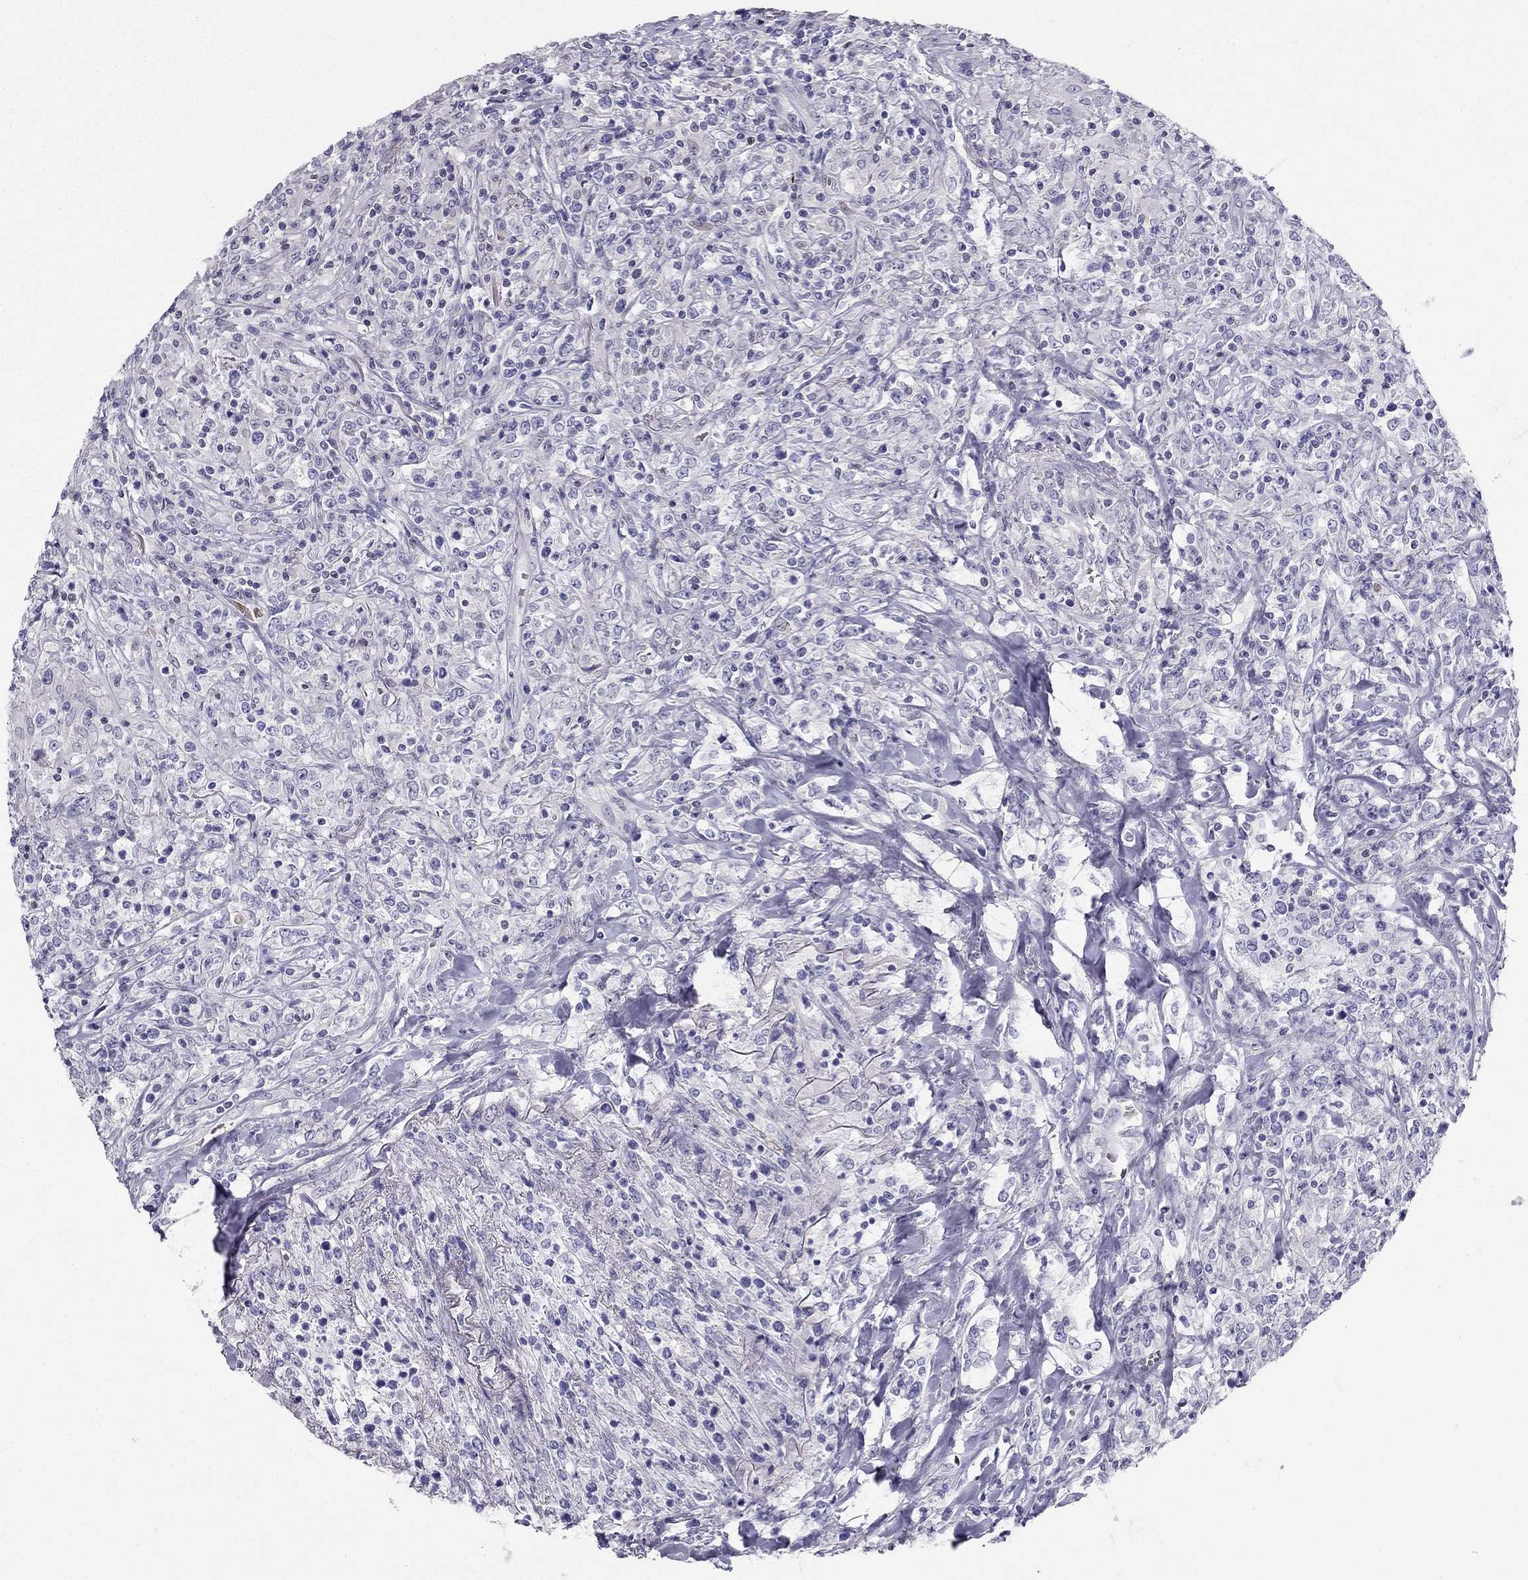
{"staining": {"intensity": "negative", "quantity": "none", "location": "none"}, "tissue": "lymphoma", "cell_type": "Tumor cells", "image_type": "cancer", "snomed": [{"axis": "morphology", "description": "Malignant lymphoma, non-Hodgkin's type, High grade"}, {"axis": "topography", "description": "Lung"}], "caption": "Protein analysis of lymphoma exhibits no significant positivity in tumor cells.", "gene": "RSPH14", "patient": {"sex": "male", "age": 79}}